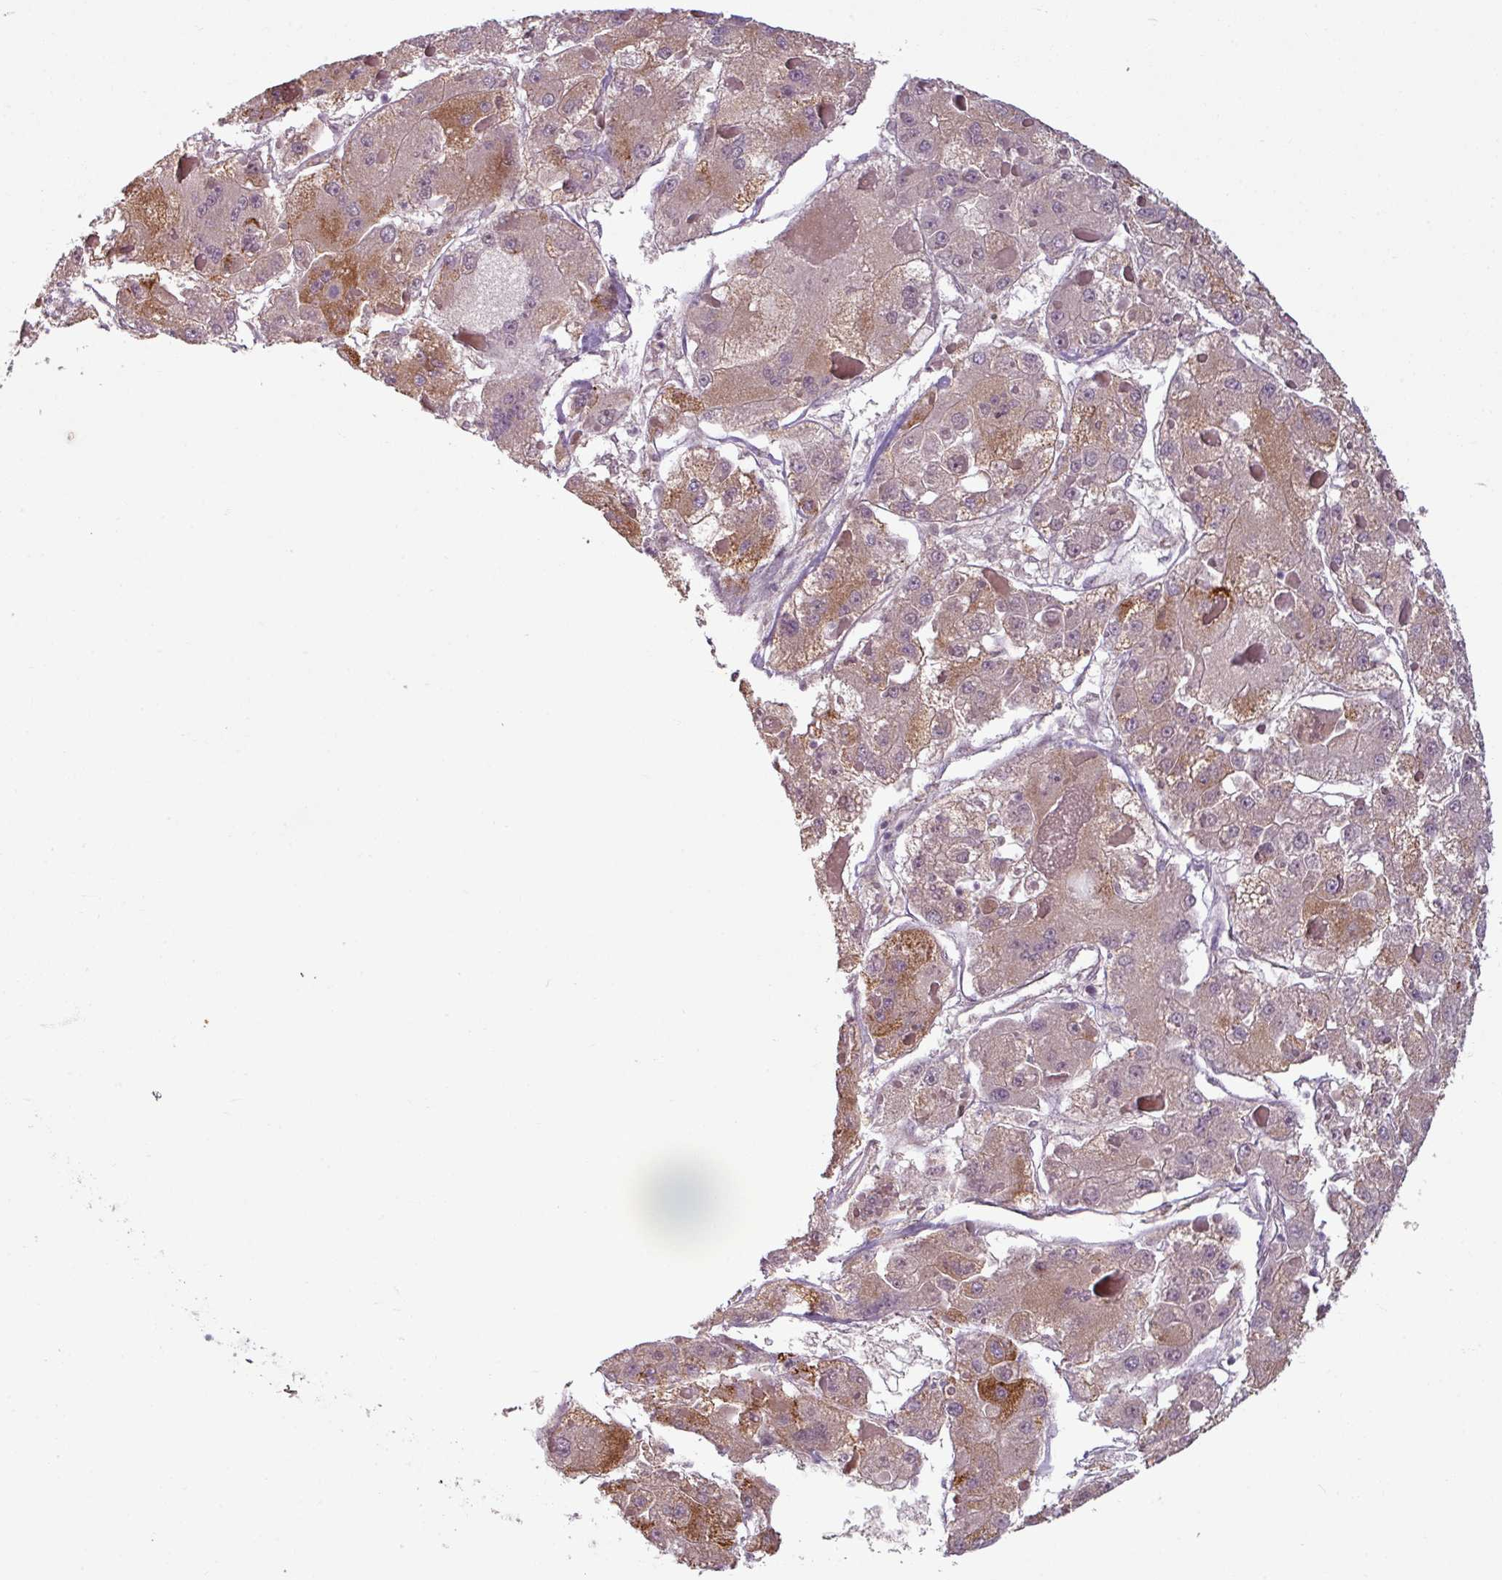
{"staining": {"intensity": "moderate", "quantity": "25%-75%", "location": "cytoplasmic/membranous"}, "tissue": "liver cancer", "cell_type": "Tumor cells", "image_type": "cancer", "snomed": [{"axis": "morphology", "description": "Carcinoma, Hepatocellular, NOS"}, {"axis": "topography", "description": "Liver"}], "caption": "High-power microscopy captured an immunohistochemistry (IHC) histopathology image of liver hepatocellular carcinoma, revealing moderate cytoplasmic/membranous positivity in approximately 25%-75% of tumor cells.", "gene": "UVSSA", "patient": {"sex": "female", "age": 73}}